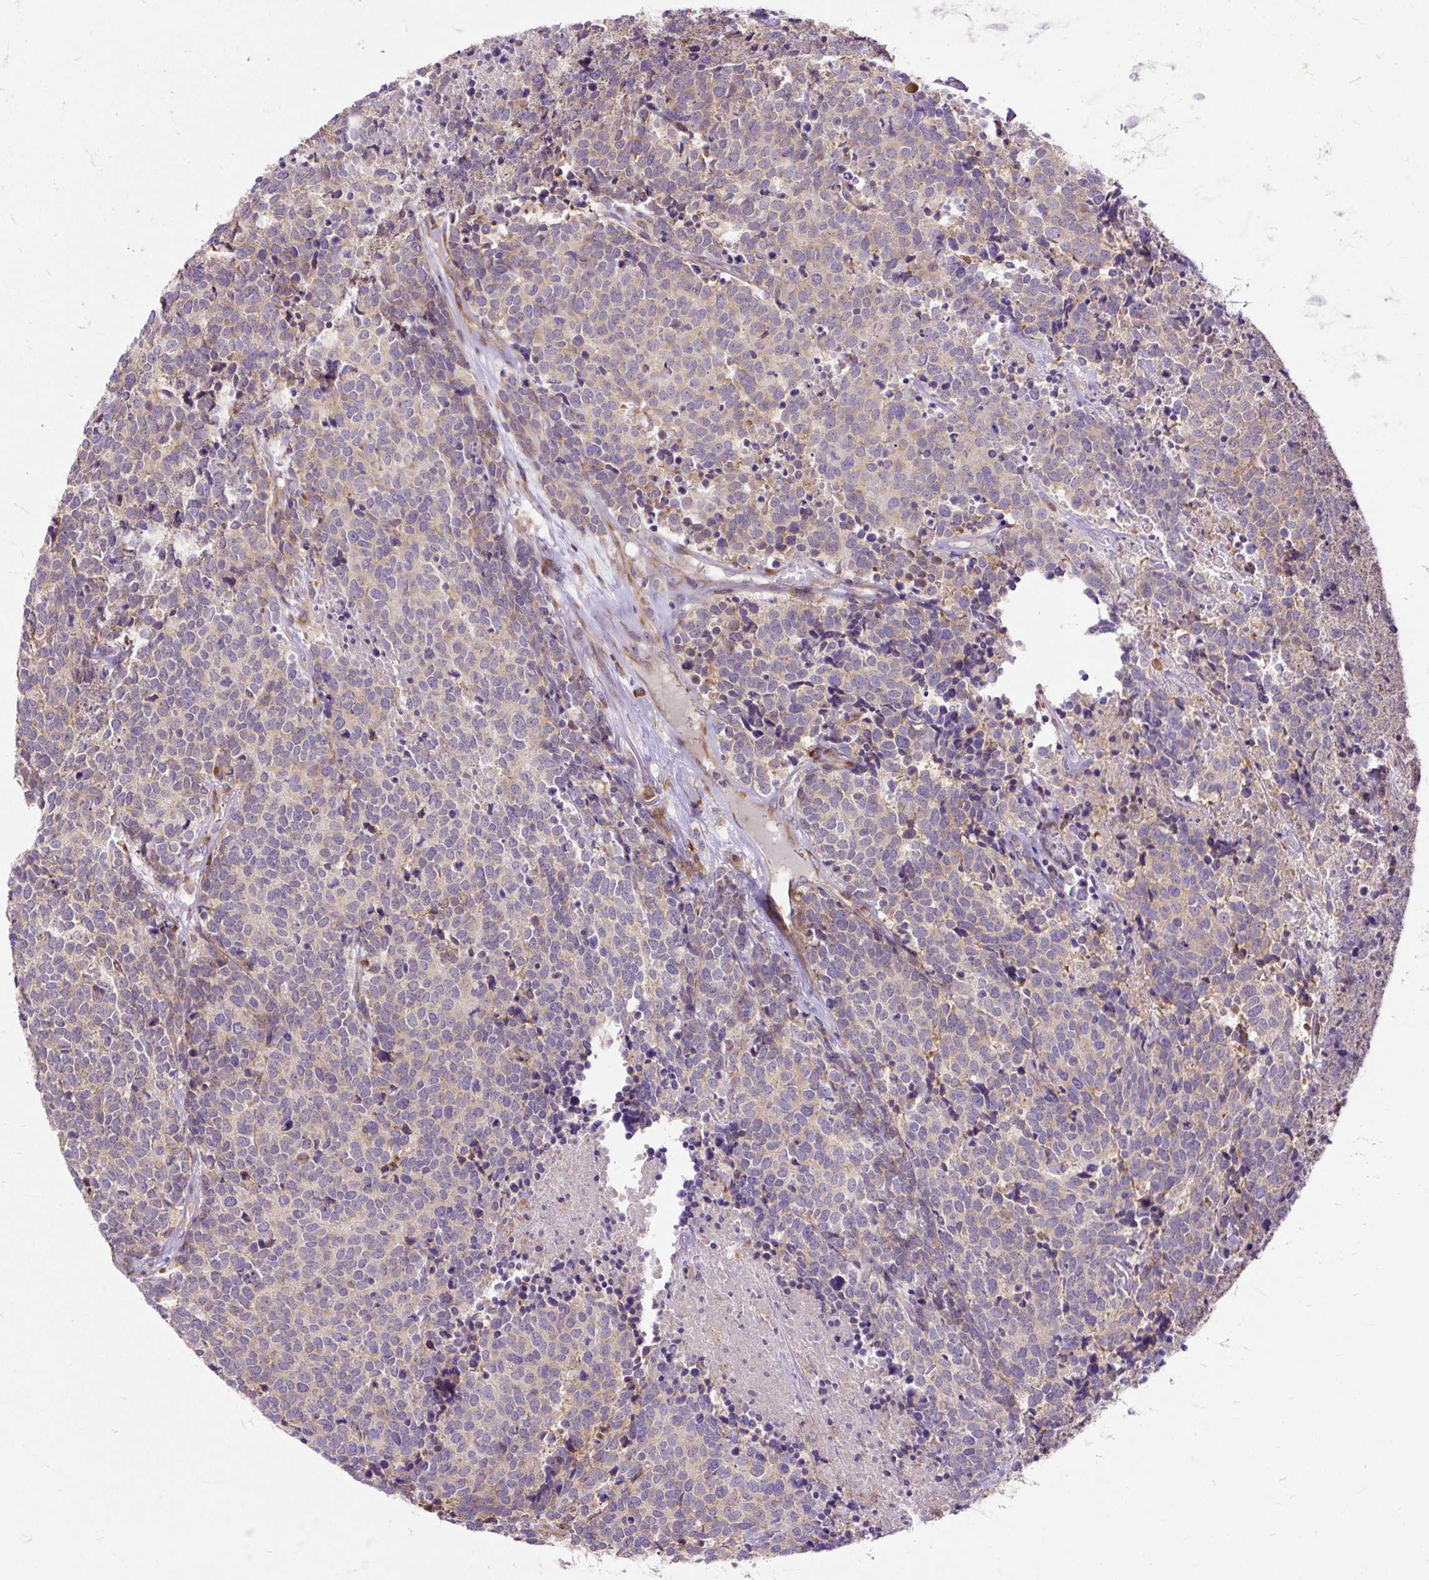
{"staining": {"intensity": "weak", "quantity": "25%-75%", "location": "cytoplasmic/membranous"}, "tissue": "carcinoid", "cell_type": "Tumor cells", "image_type": "cancer", "snomed": [{"axis": "morphology", "description": "Carcinoid, malignant, NOS"}, {"axis": "topography", "description": "Skin"}], "caption": "IHC (DAB (3,3'-diaminobenzidine)) staining of carcinoid exhibits weak cytoplasmic/membranous protein staining in about 25%-75% of tumor cells.", "gene": "RPS5", "patient": {"sex": "female", "age": 79}}